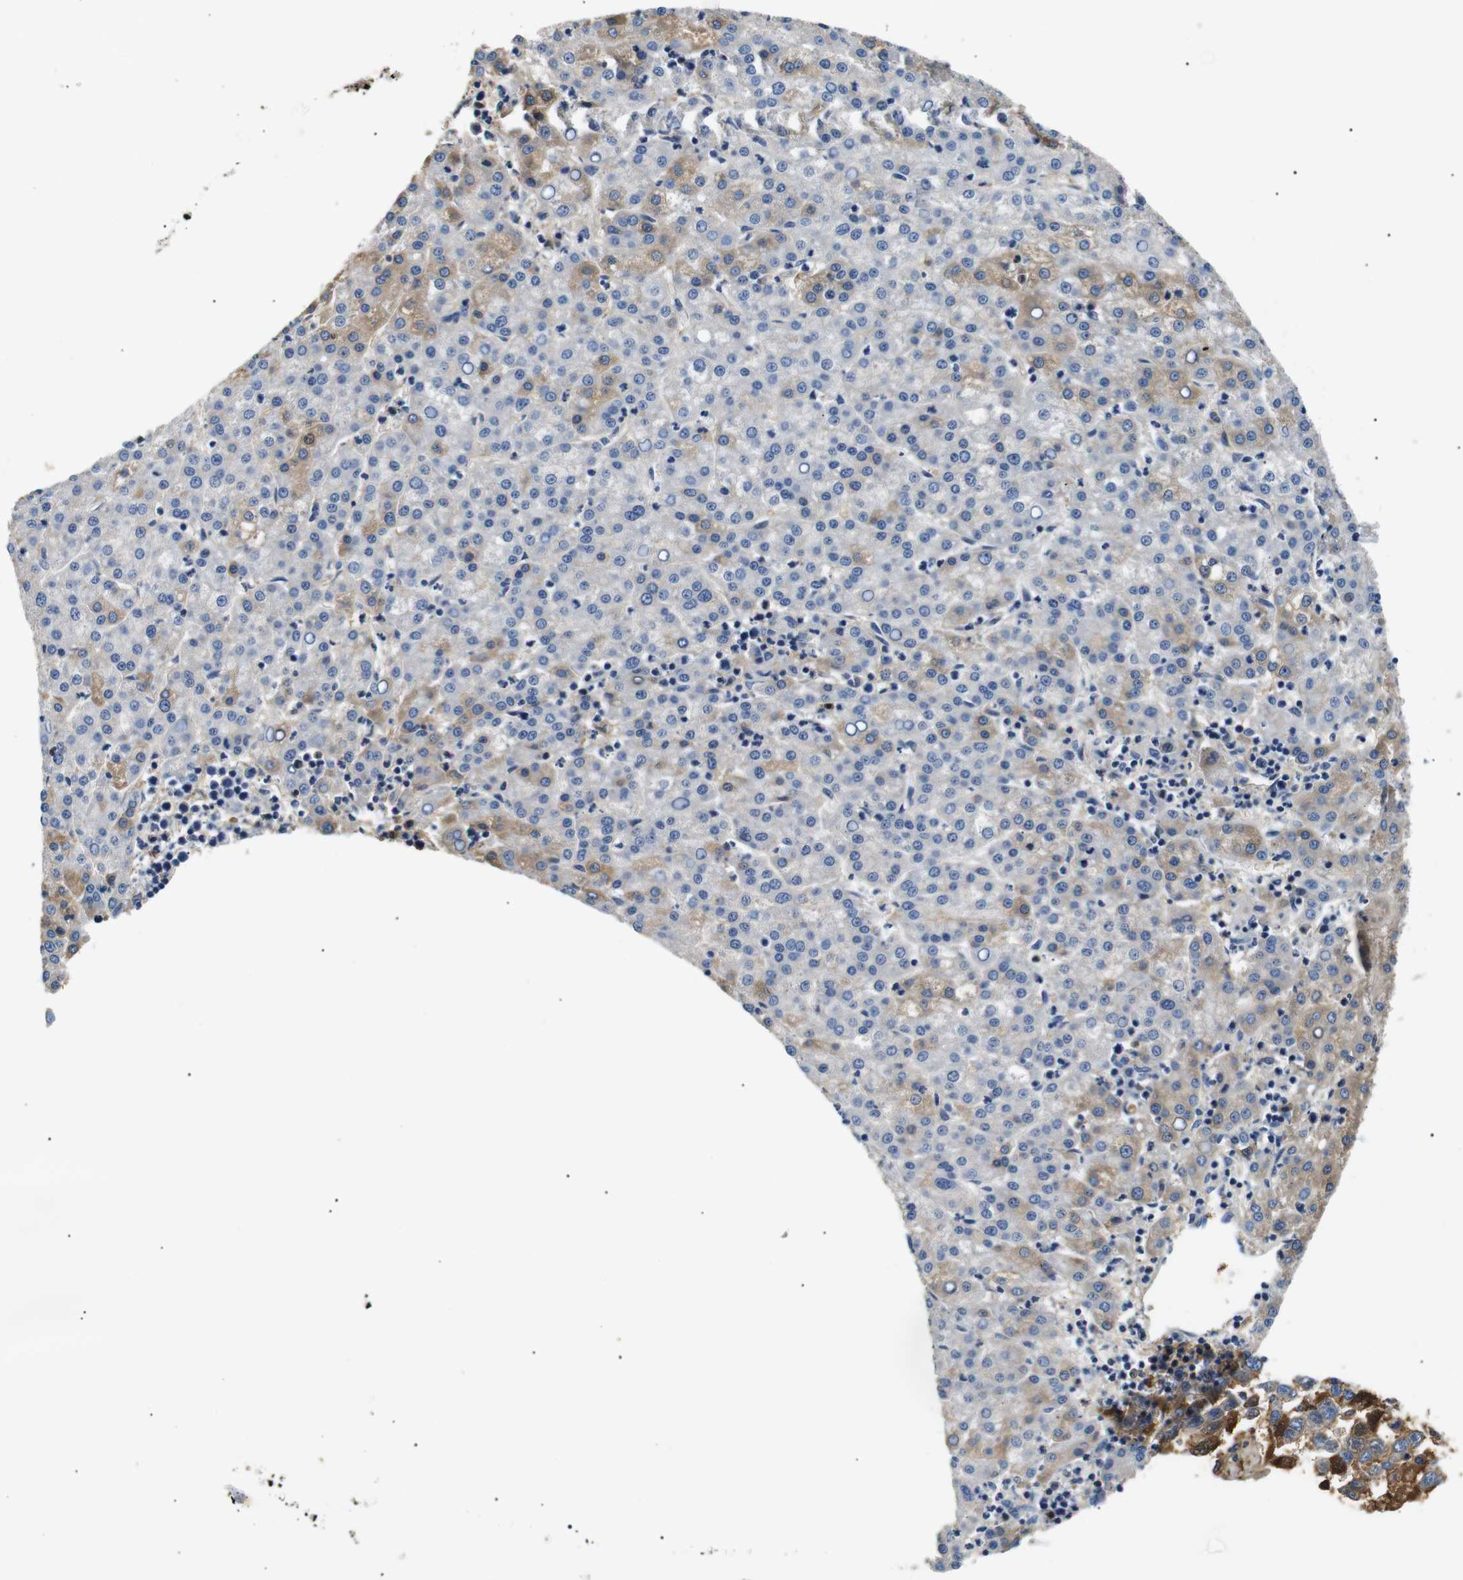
{"staining": {"intensity": "moderate", "quantity": "<25%", "location": "cytoplasmic/membranous,nuclear"}, "tissue": "liver cancer", "cell_type": "Tumor cells", "image_type": "cancer", "snomed": [{"axis": "morphology", "description": "Carcinoma, Hepatocellular, NOS"}, {"axis": "topography", "description": "Liver"}], "caption": "Liver hepatocellular carcinoma tissue displays moderate cytoplasmic/membranous and nuclear staining in approximately <25% of tumor cells, visualized by immunohistochemistry.", "gene": "LHCGR", "patient": {"sex": "female", "age": 58}}